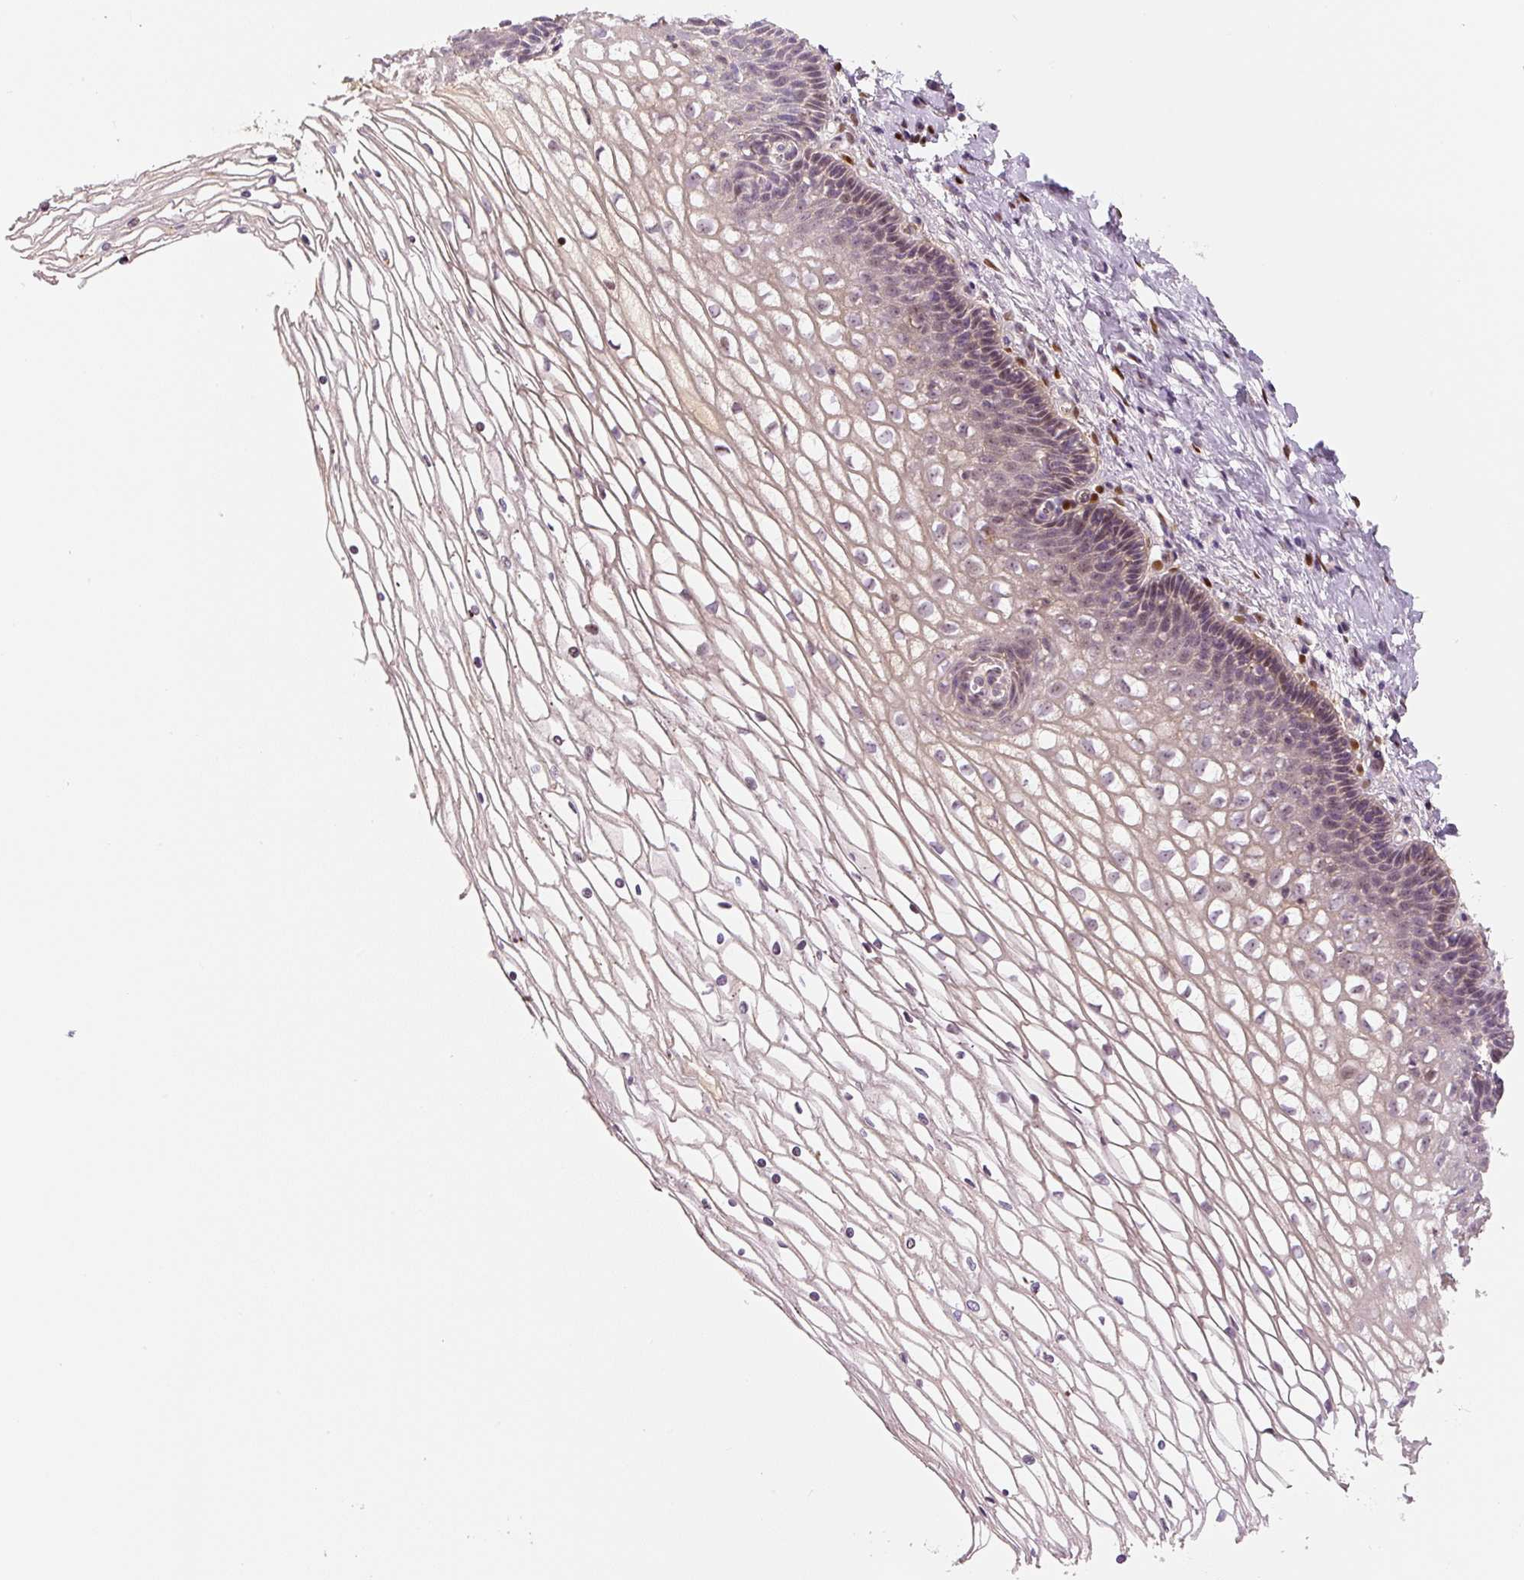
{"staining": {"intensity": "weak", "quantity": "25%-75%", "location": "cytoplasmic/membranous"}, "tissue": "cervix", "cell_type": "Glandular cells", "image_type": "normal", "snomed": [{"axis": "morphology", "description": "Normal tissue, NOS"}, {"axis": "topography", "description": "Cervix"}], "caption": "Weak cytoplasmic/membranous protein staining is seen in about 25%-75% of glandular cells in cervix. Nuclei are stained in blue.", "gene": "PWWP3B", "patient": {"sex": "female", "age": 36}}